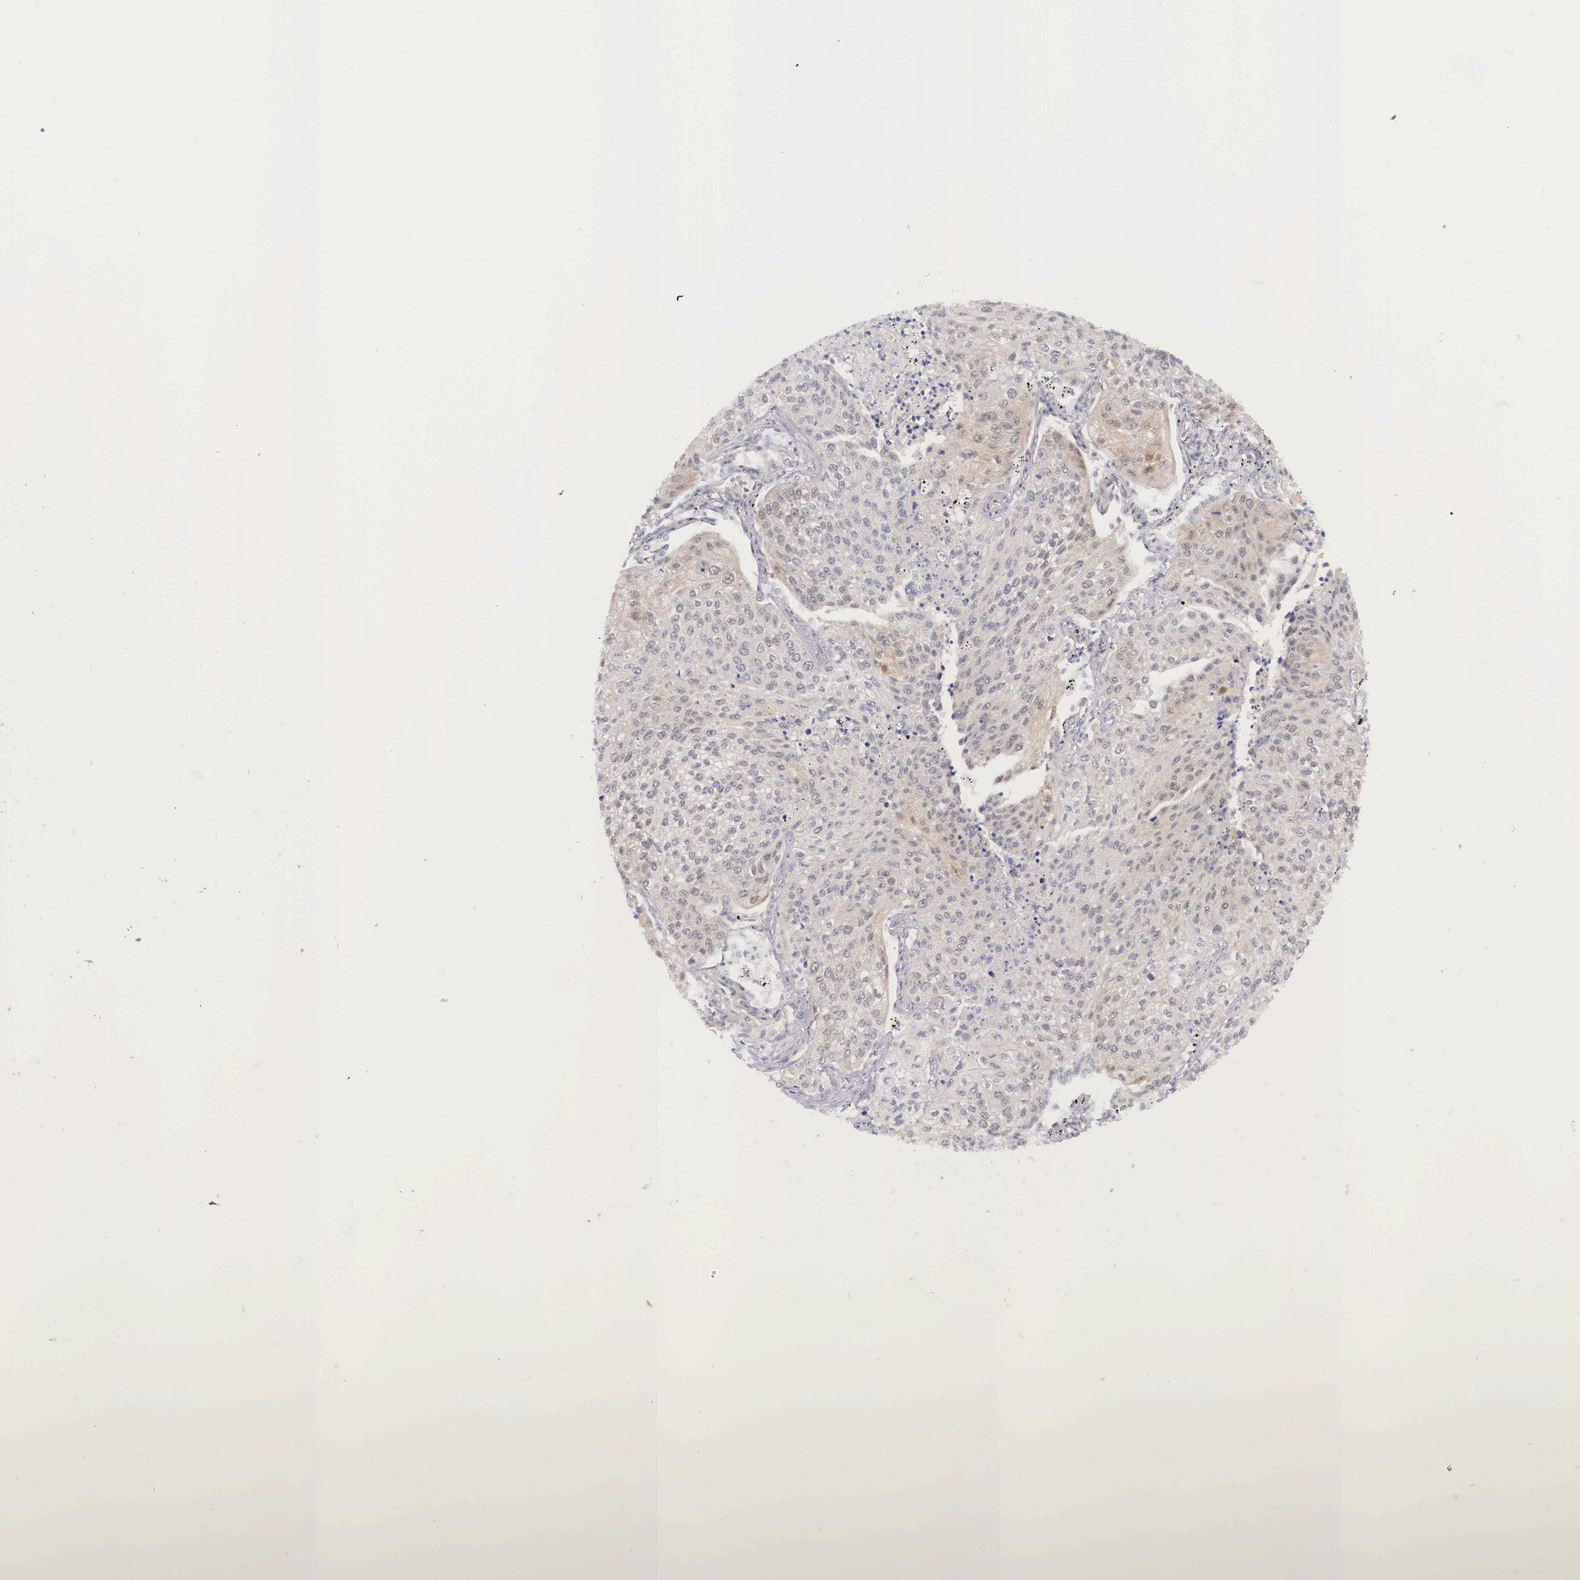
{"staining": {"intensity": "weak", "quantity": "<25%", "location": "cytoplasmic/membranous"}, "tissue": "lung cancer", "cell_type": "Tumor cells", "image_type": "cancer", "snomed": [{"axis": "morphology", "description": "Squamous cell carcinoma, NOS"}, {"axis": "topography", "description": "Lung"}], "caption": "Immunohistochemical staining of squamous cell carcinoma (lung) reveals no significant expression in tumor cells. Nuclei are stained in blue.", "gene": "IGBP1", "patient": {"sex": "male", "age": 75}}